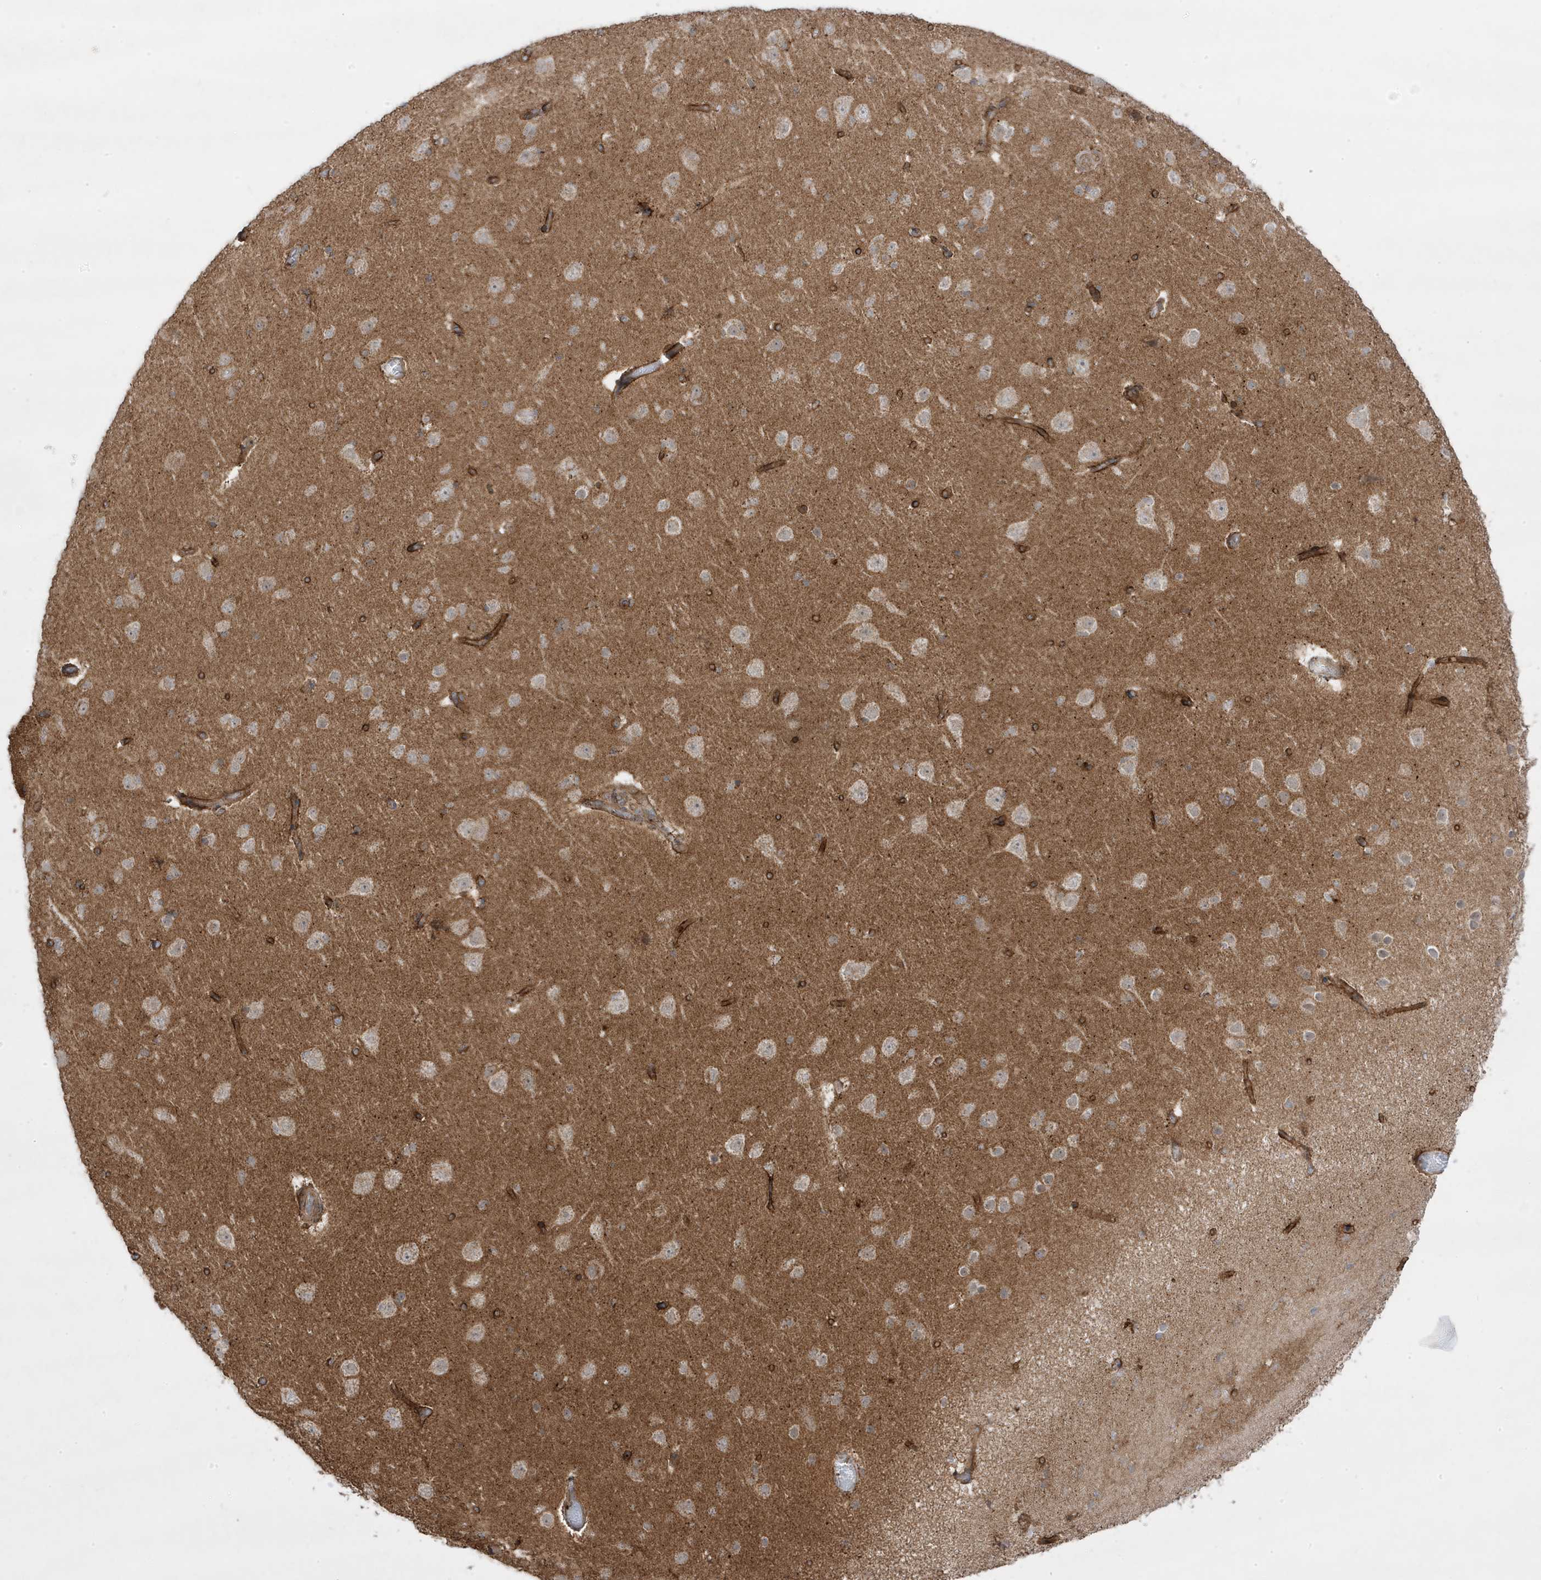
{"staining": {"intensity": "strong", "quantity": ">75%", "location": "cytoplasmic/membranous"}, "tissue": "cerebral cortex", "cell_type": "Endothelial cells", "image_type": "normal", "snomed": [{"axis": "morphology", "description": "Normal tissue, NOS"}, {"axis": "topography", "description": "Cerebral cortex"}], "caption": "Immunohistochemistry (IHC) photomicrograph of benign cerebral cortex: human cerebral cortex stained using immunohistochemistry (IHC) displays high levels of strong protein expression localized specifically in the cytoplasmic/membranous of endothelial cells, appearing as a cytoplasmic/membranous brown color.", "gene": "CLUAP1", "patient": {"sex": "male", "age": 34}}